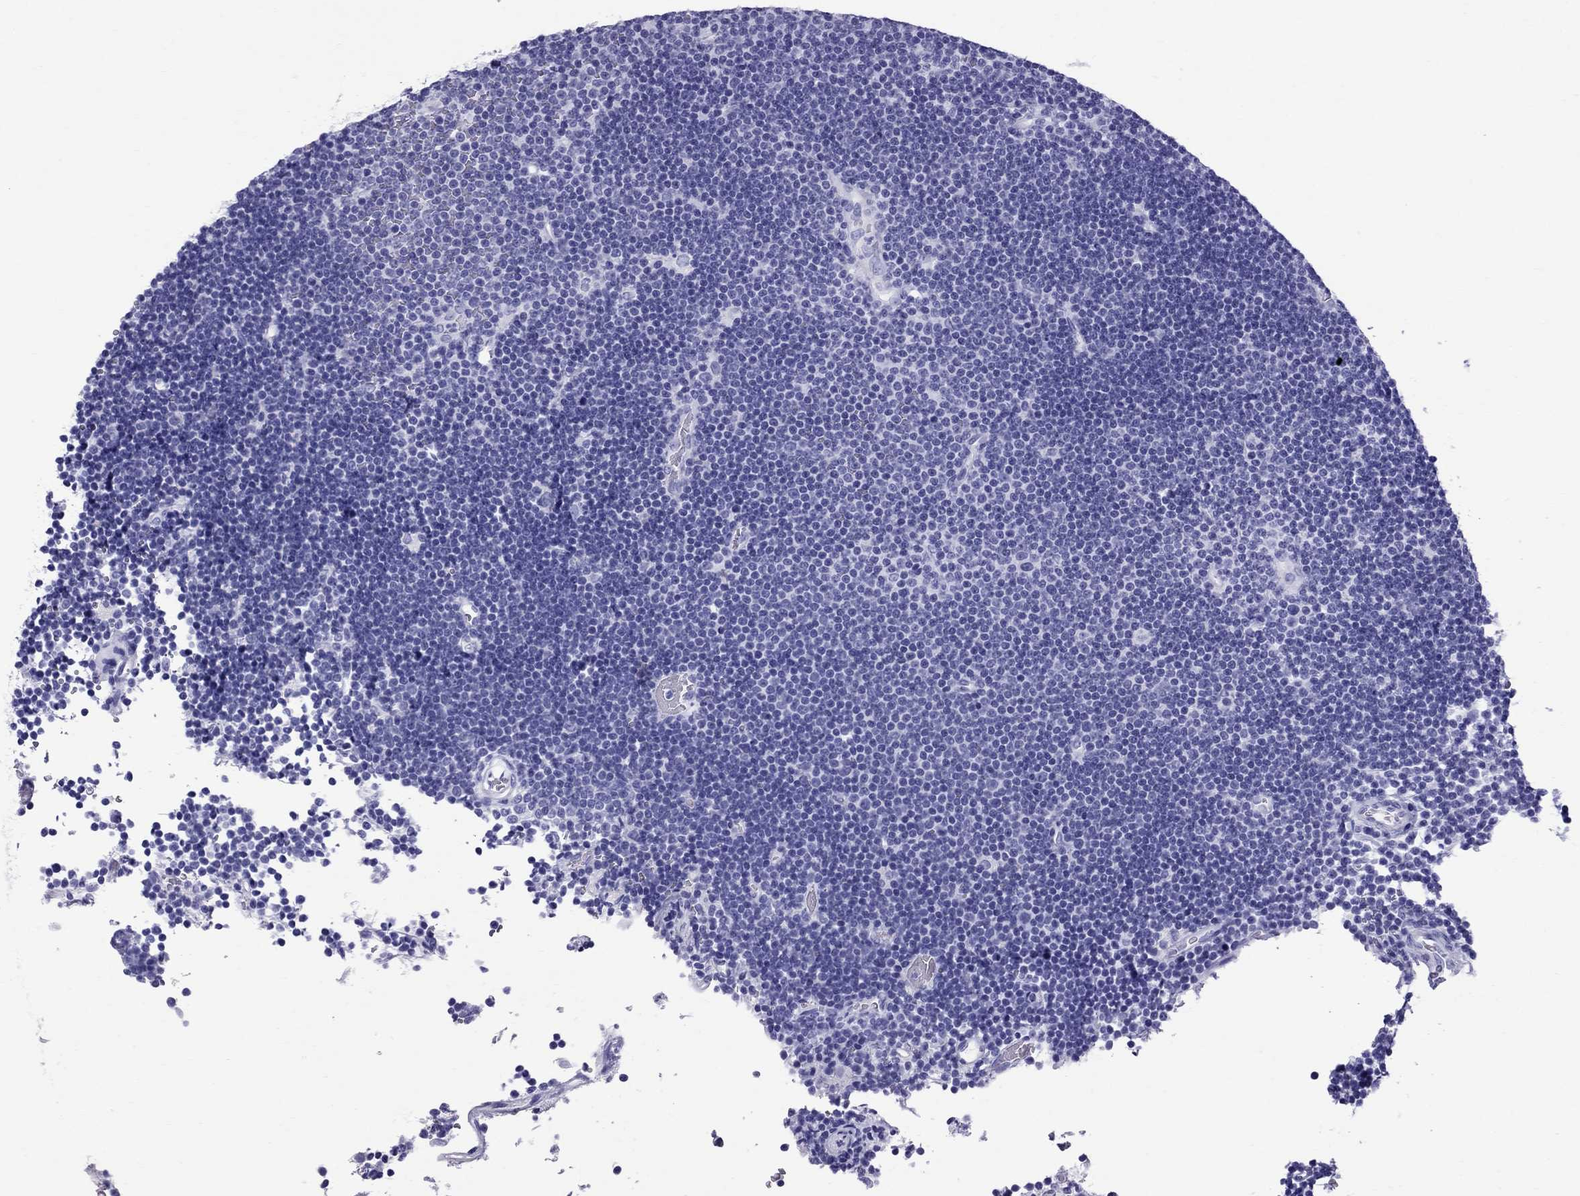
{"staining": {"intensity": "negative", "quantity": "none", "location": "none"}, "tissue": "lymphoma", "cell_type": "Tumor cells", "image_type": "cancer", "snomed": [{"axis": "morphology", "description": "Malignant lymphoma, non-Hodgkin's type, Low grade"}, {"axis": "topography", "description": "Brain"}], "caption": "This is an immunohistochemistry micrograph of human lymphoma. There is no staining in tumor cells.", "gene": "SCART1", "patient": {"sex": "female", "age": 66}}